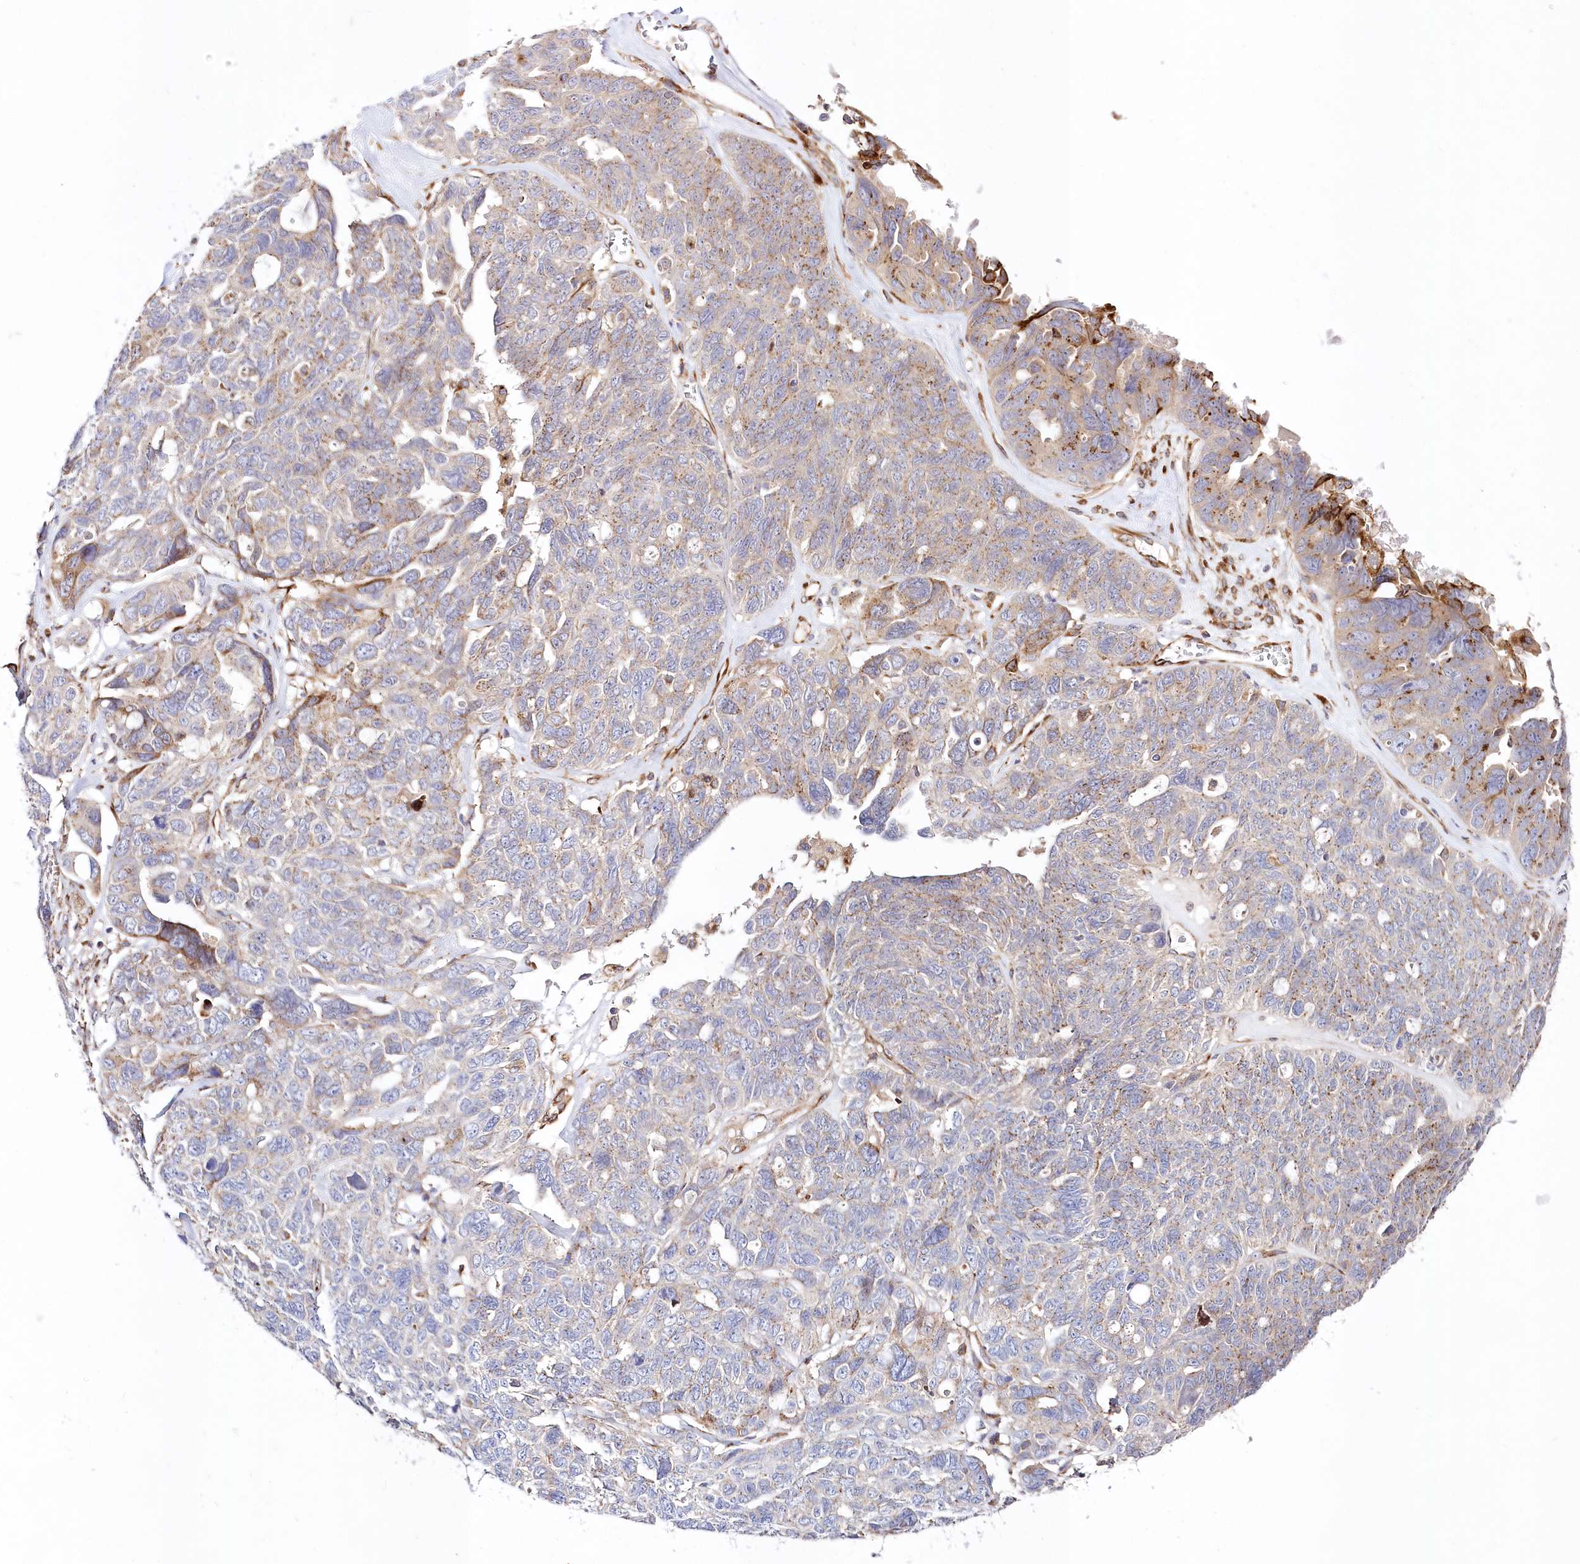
{"staining": {"intensity": "moderate", "quantity": "25%-75%", "location": "cytoplasmic/membranous"}, "tissue": "ovarian cancer", "cell_type": "Tumor cells", "image_type": "cancer", "snomed": [{"axis": "morphology", "description": "Cystadenocarcinoma, serous, NOS"}, {"axis": "topography", "description": "Ovary"}], "caption": "Serous cystadenocarcinoma (ovarian) stained with a brown dye demonstrates moderate cytoplasmic/membranous positive expression in about 25%-75% of tumor cells.", "gene": "ABRAXAS2", "patient": {"sex": "female", "age": 79}}